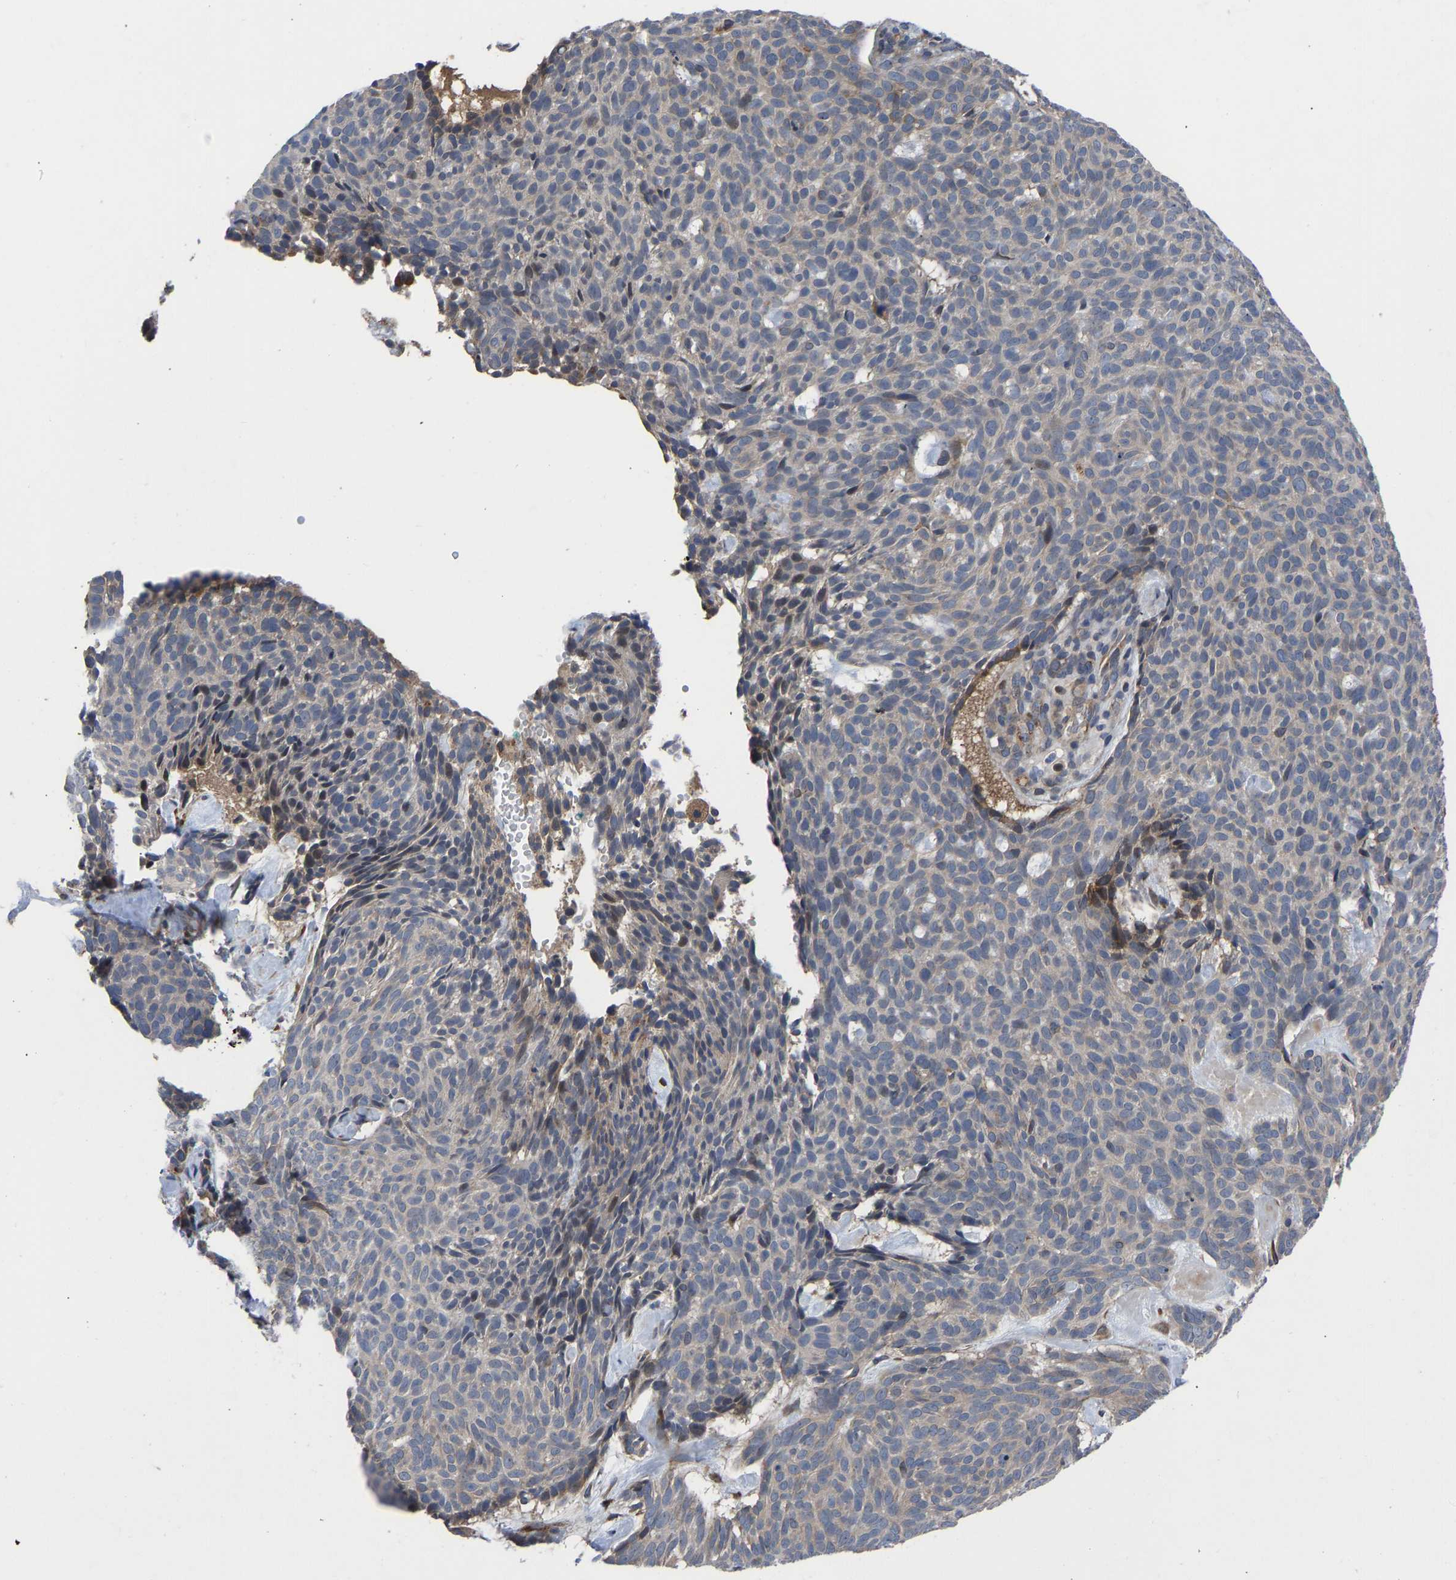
{"staining": {"intensity": "weak", "quantity": "<25%", "location": "cytoplasmic/membranous"}, "tissue": "skin cancer", "cell_type": "Tumor cells", "image_type": "cancer", "snomed": [{"axis": "morphology", "description": "Basal cell carcinoma"}, {"axis": "topography", "description": "Skin"}], "caption": "An IHC photomicrograph of basal cell carcinoma (skin) is shown. There is no staining in tumor cells of basal cell carcinoma (skin). Nuclei are stained in blue.", "gene": "FRRS1", "patient": {"sex": "male", "age": 61}}